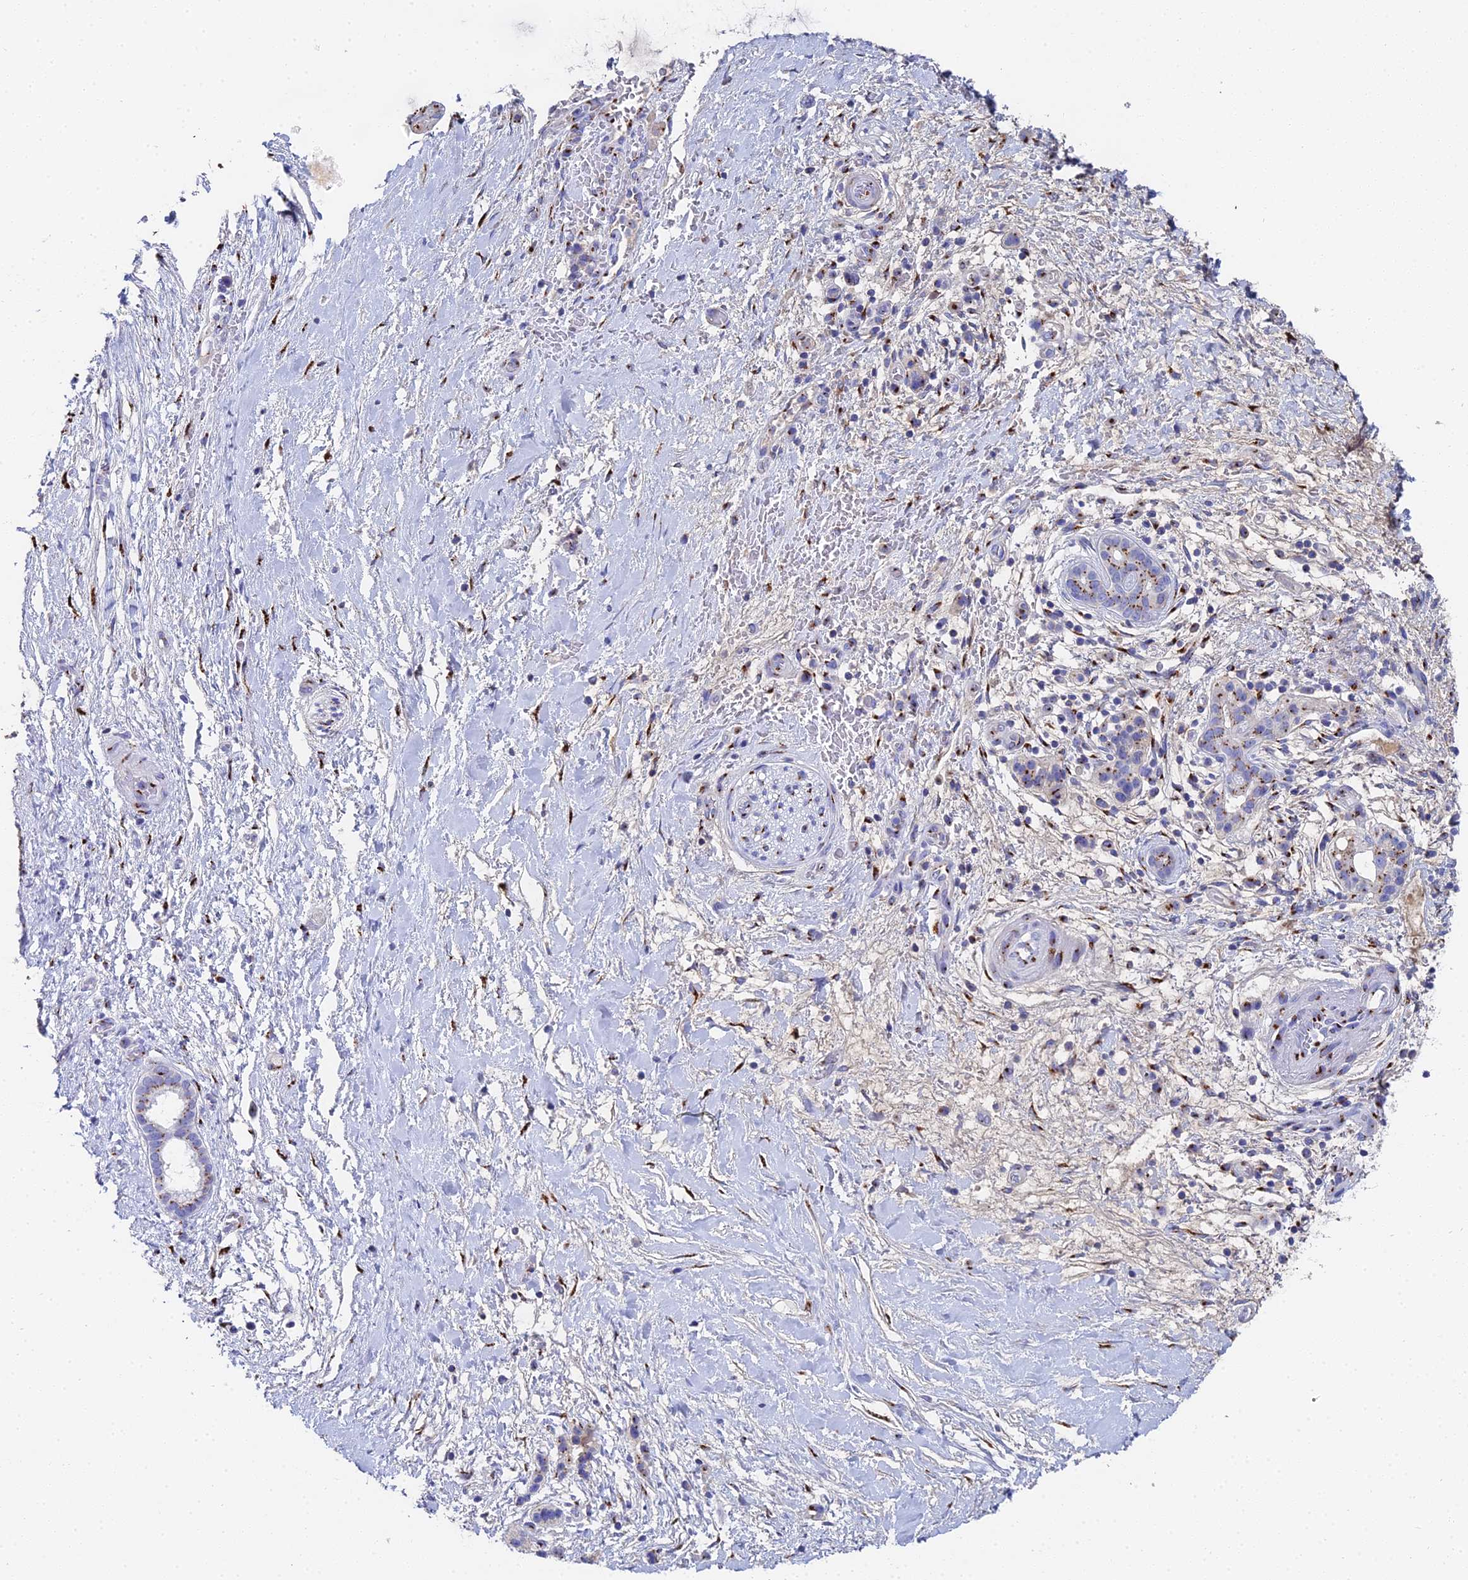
{"staining": {"intensity": "moderate", "quantity": "25%-75%", "location": "cytoplasmic/membranous"}, "tissue": "pancreatic cancer", "cell_type": "Tumor cells", "image_type": "cancer", "snomed": [{"axis": "morphology", "description": "Adenocarcinoma, NOS"}, {"axis": "topography", "description": "Pancreas"}], "caption": "Pancreatic cancer tissue exhibits moderate cytoplasmic/membranous staining in about 25%-75% of tumor cells, visualized by immunohistochemistry. (Stains: DAB (3,3'-diaminobenzidine) in brown, nuclei in blue, Microscopy: brightfield microscopy at high magnification).", "gene": "ENSG00000268674", "patient": {"sex": "male", "age": 68}}